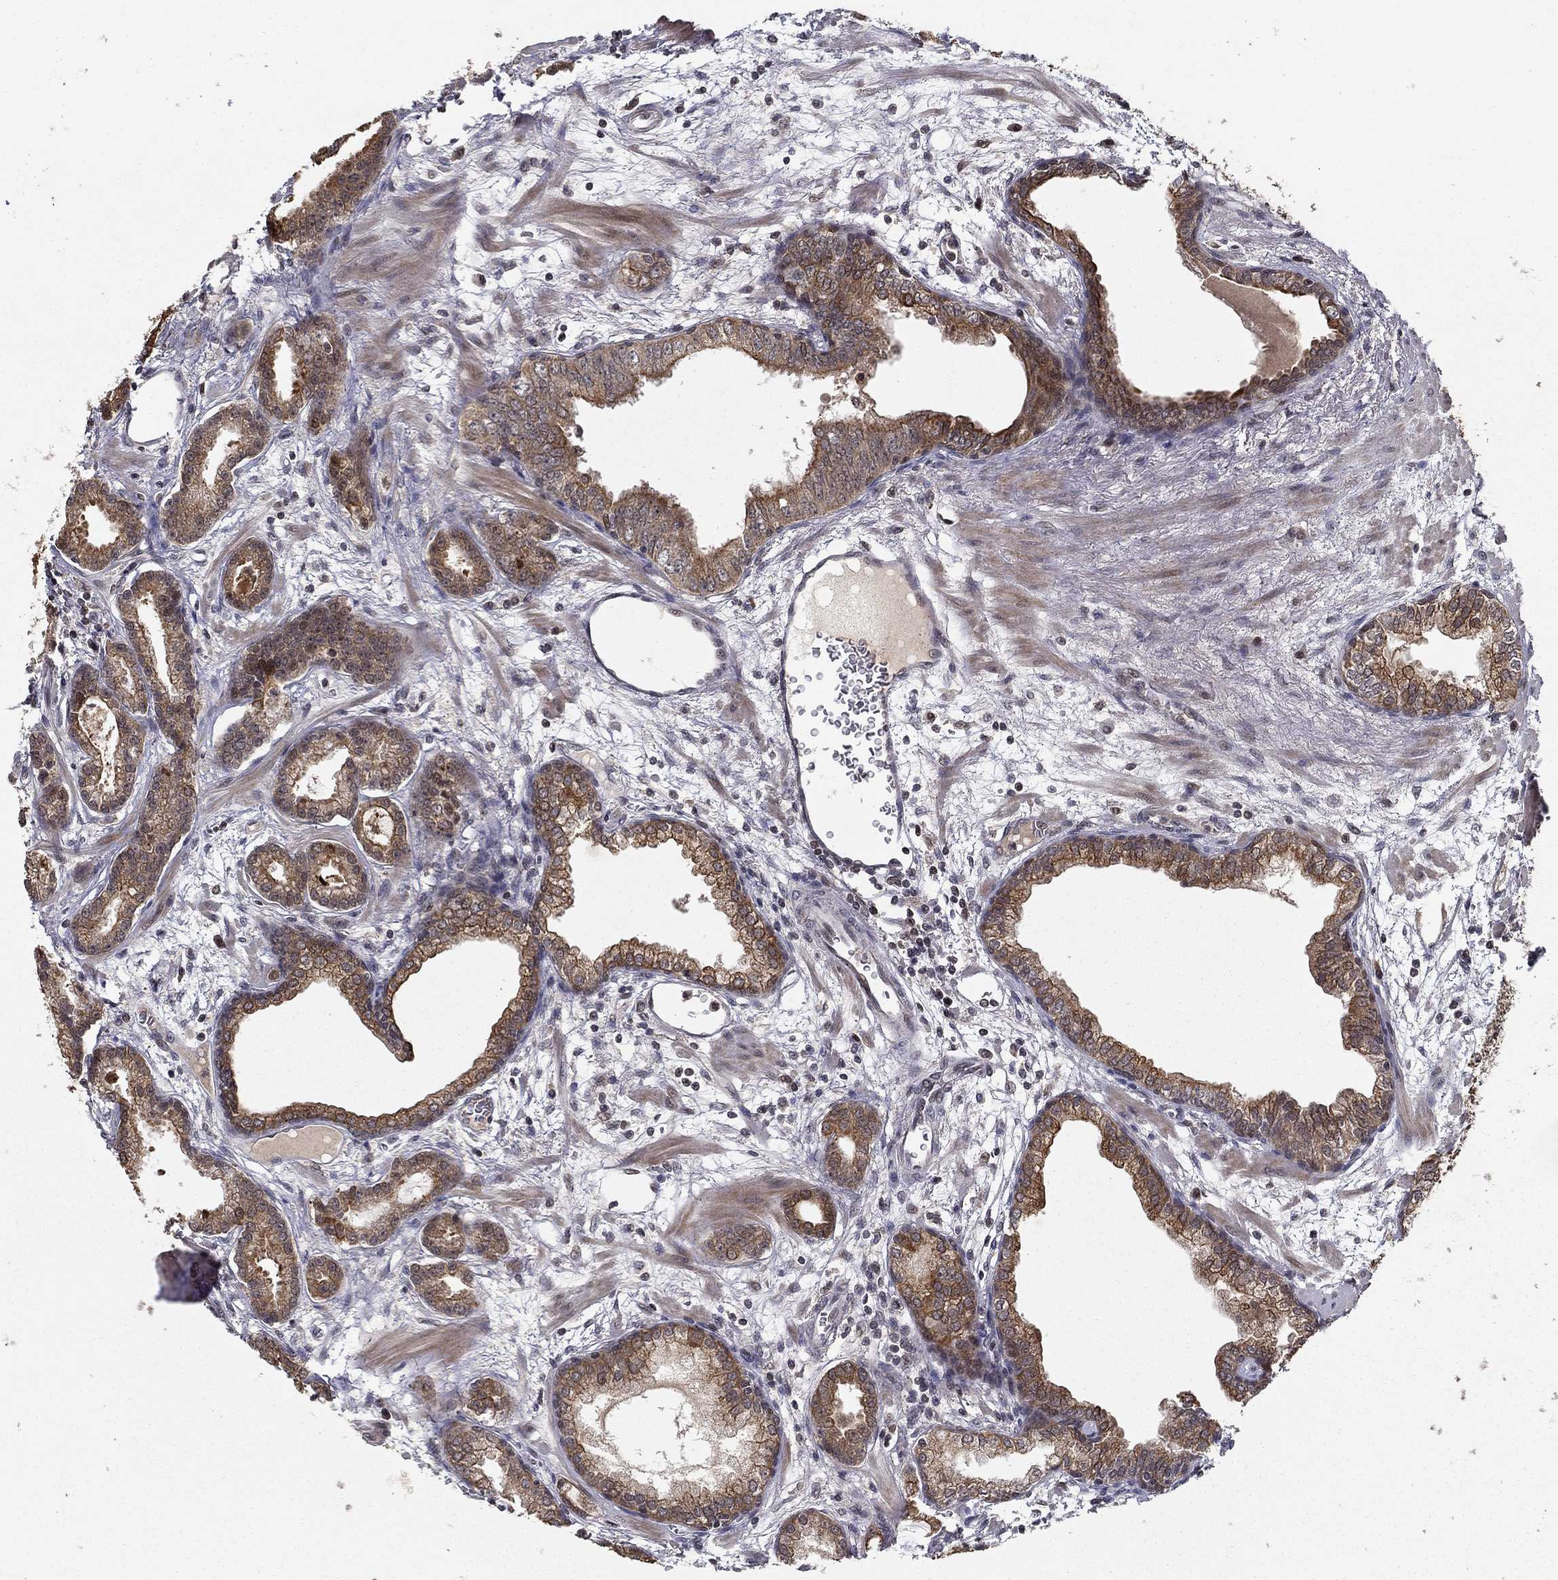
{"staining": {"intensity": "moderate", "quantity": "25%-75%", "location": "cytoplasmic/membranous"}, "tissue": "prostate cancer", "cell_type": "Tumor cells", "image_type": "cancer", "snomed": [{"axis": "morphology", "description": "Adenocarcinoma, Low grade"}, {"axis": "topography", "description": "Prostate"}], "caption": "A high-resolution image shows immunohistochemistry staining of prostate adenocarcinoma (low-grade), which demonstrates moderate cytoplasmic/membranous expression in approximately 25%-75% of tumor cells.", "gene": "CDCA7L", "patient": {"sex": "male", "age": 68}}